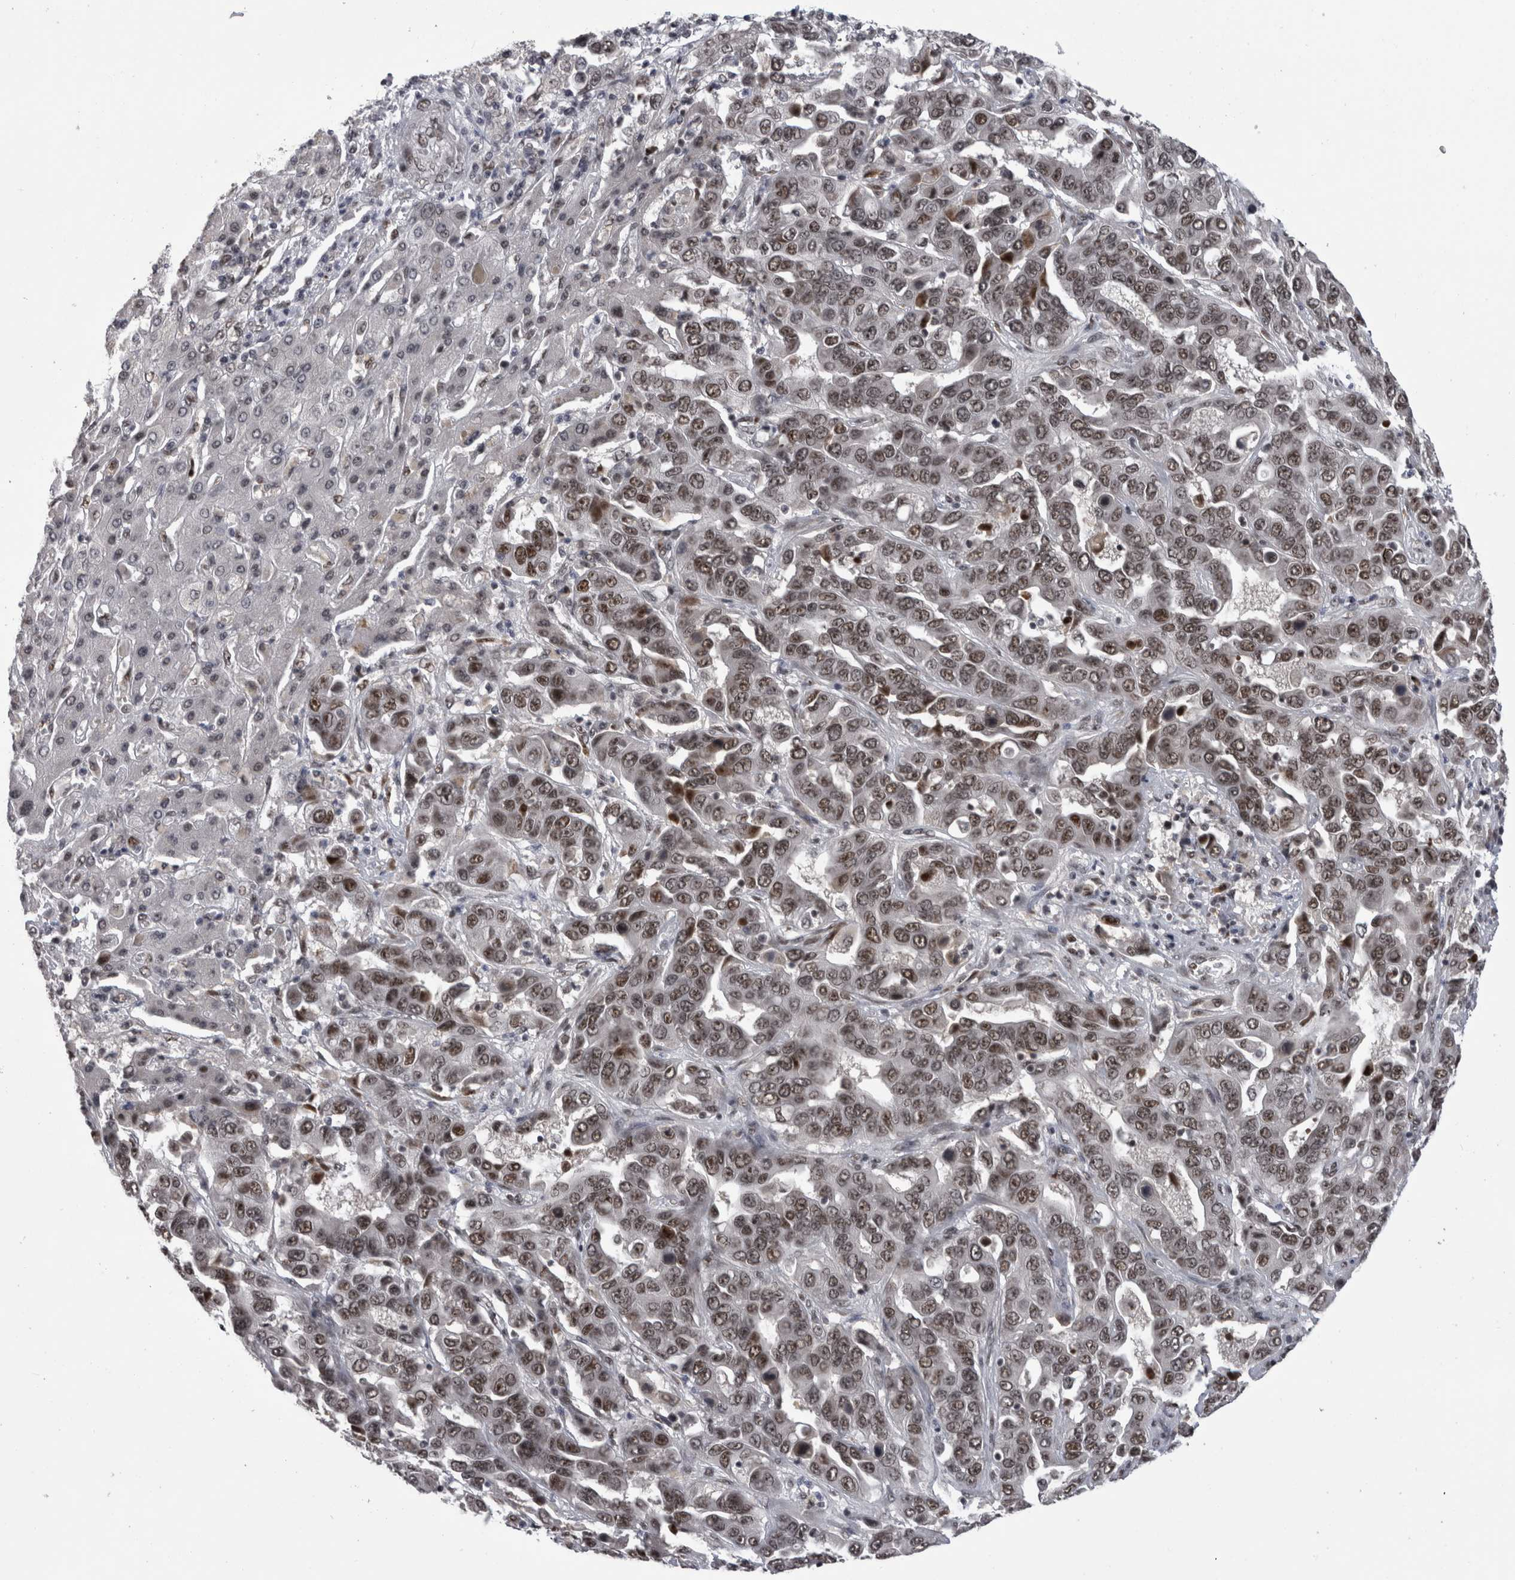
{"staining": {"intensity": "moderate", "quantity": ">75%", "location": "nuclear"}, "tissue": "liver cancer", "cell_type": "Tumor cells", "image_type": "cancer", "snomed": [{"axis": "morphology", "description": "Cholangiocarcinoma"}, {"axis": "topography", "description": "Liver"}], "caption": "This is a micrograph of immunohistochemistry staining of liver cholangiocarcinoma, which shows moderate positivity in the nuclear of tumor cells.", "gene": "ZSCAN2", "patient": {"sex": "female", "age": 52}}